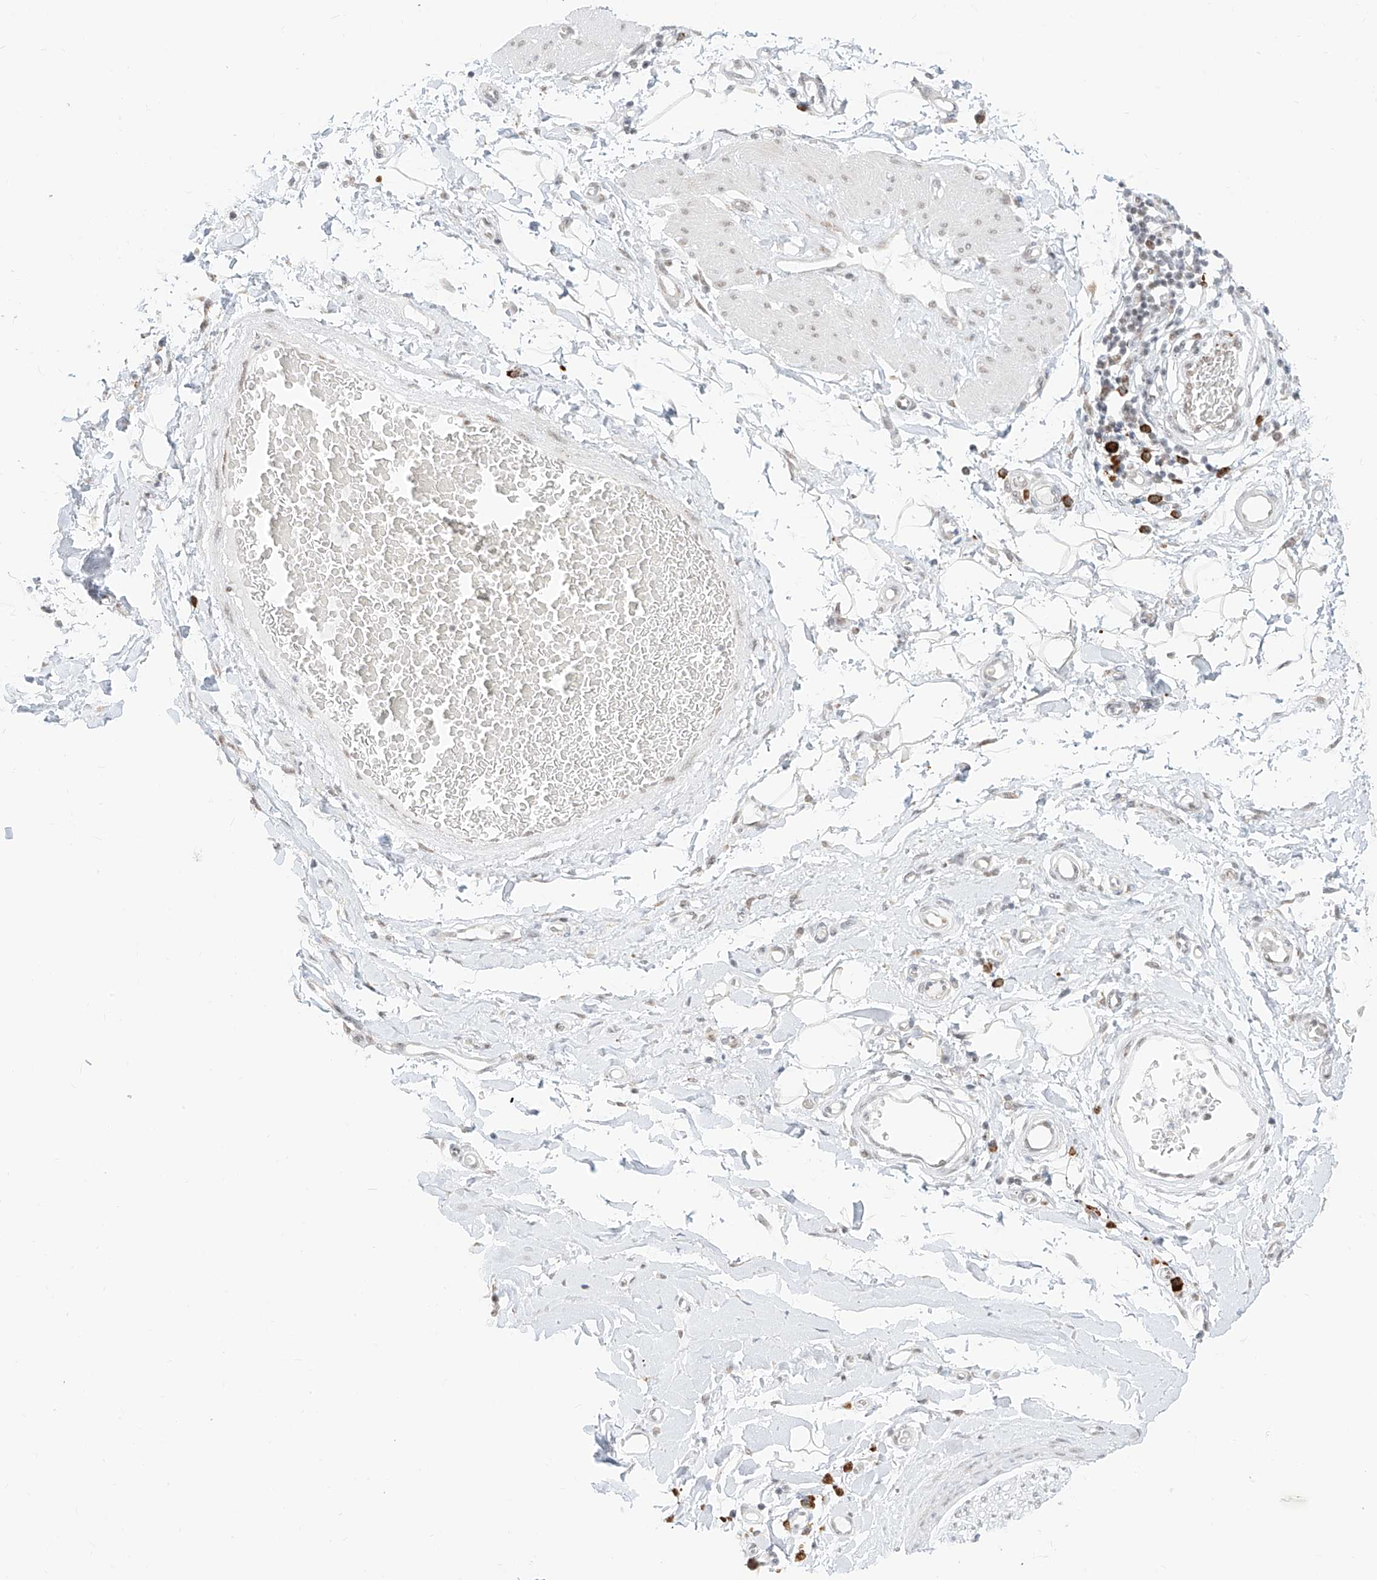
{"staining": {"intensity": "moderate", "quantity": "25%-75%", "location": "nuclear"}, "tissue": "adipose tissue", "cell_type": "Adipocytes", "image_type": "normal", "snomed": [{"axis": "morphology", "description": "Normal tissue, NOS"}, {"axis": "morphology", "description": "Adenocarcinoma, NOS"}, {"axis": "topography", "description": "Stomach, upper"}, {"axis": "topography", "description": "Peripheral nerve tissue"}], "caption": "Unremarkable adipose tissue demonstrates moderate nuclear positivity in about 25%-75% of adipocytes, visualized by immunohistochemistry. (Stains: DAB in brown, nuclei in blue, Microscopy: brightfield microscopy at high magnification).", "gene": "SUPT5H", "patient": {"sex": "male", "age": 62}}